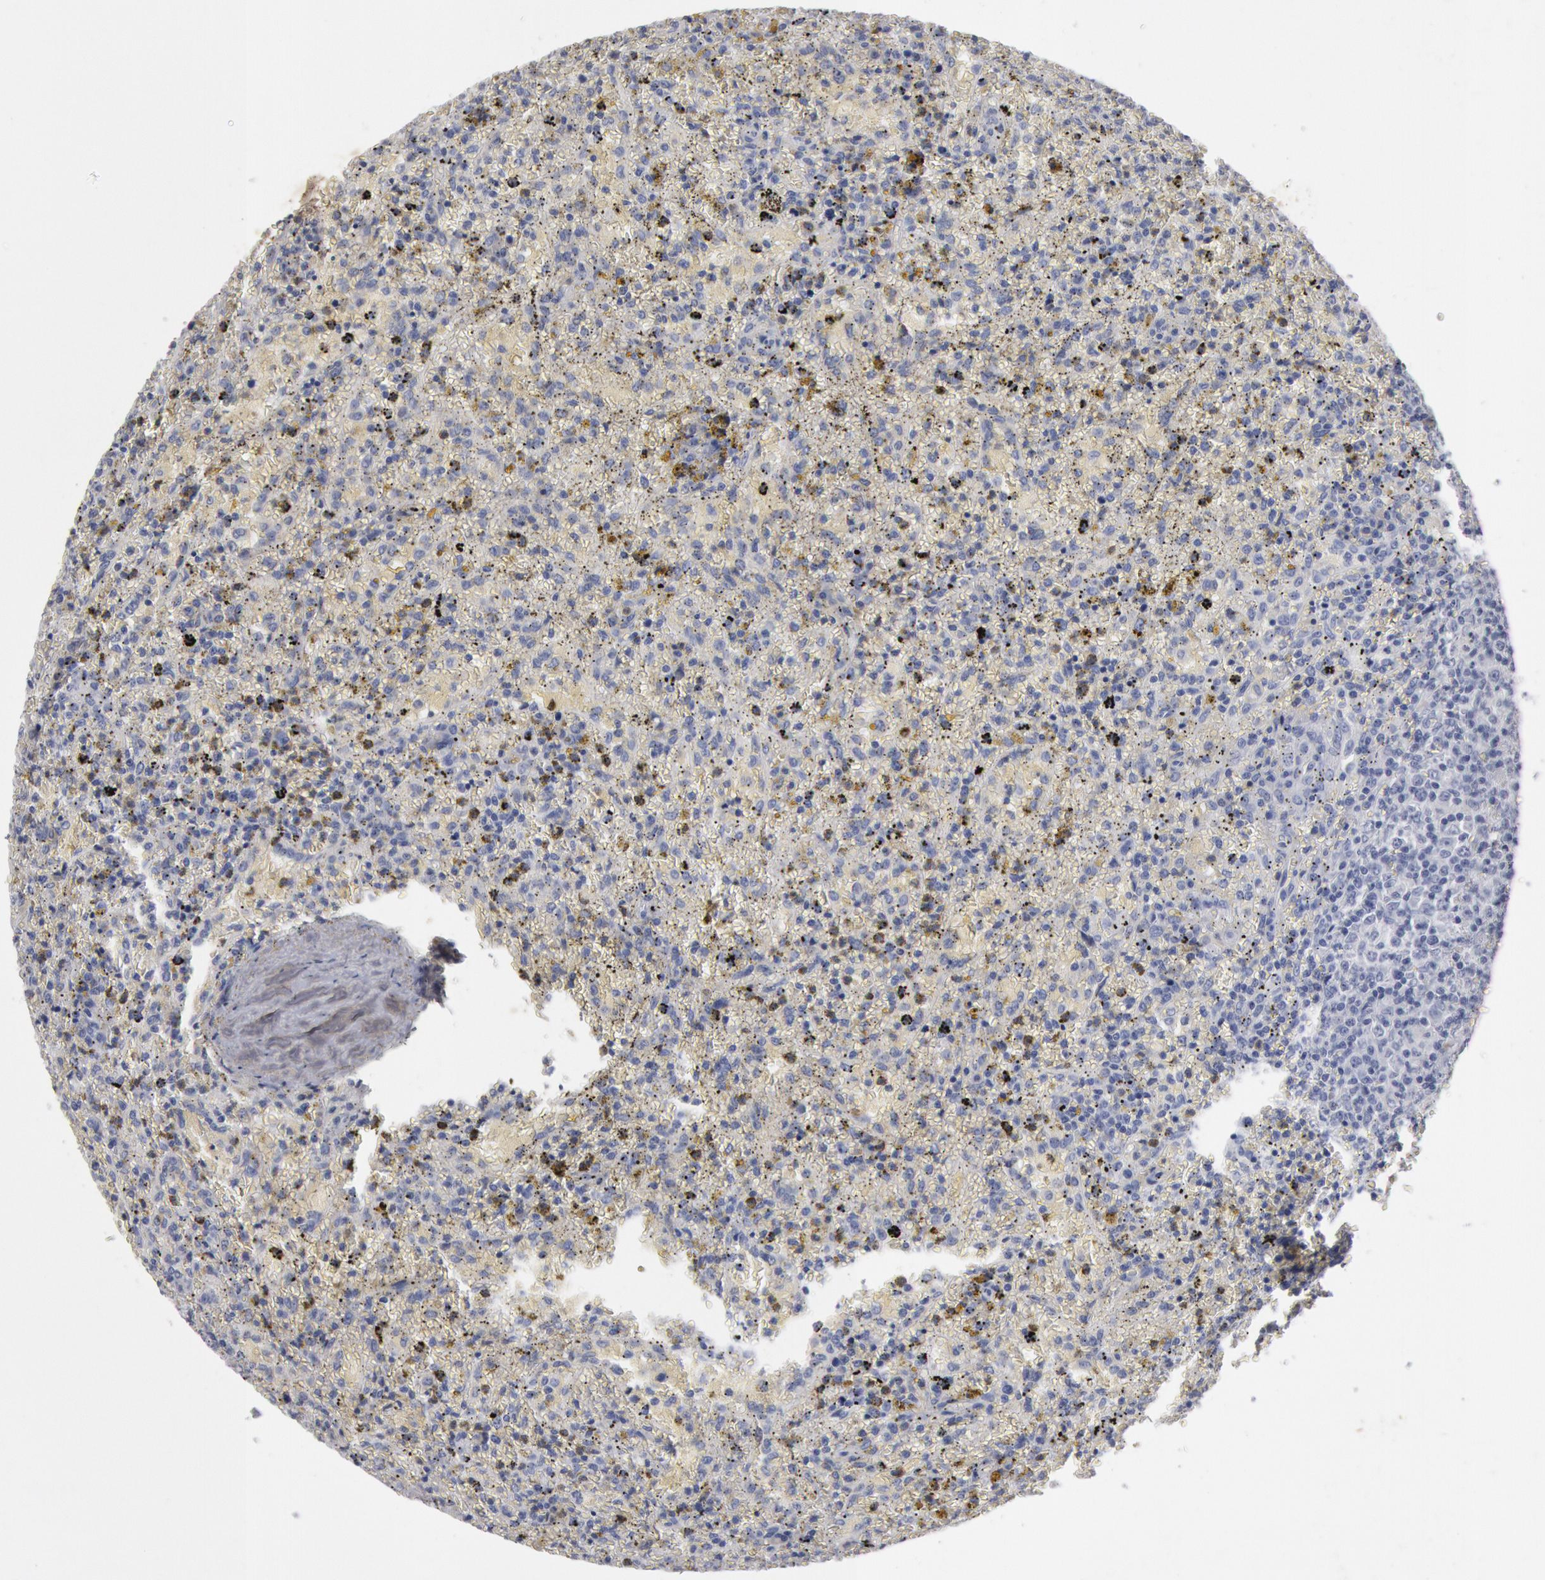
{"staining": {"intensity": "negative", "quantity": "none", "location": "none"}, "tissue": "lymphoma", "cell_type": "Tumor cells", "image_type": "cancer", "snomed": [{"axis": "morphology", "description": "Malignant lymphoma, non-Hodgkin's type, High grade"}, {"axis": "topography", "description": "Spleen"}, {"axis": "topography", "description": "Lymph node"}], "caption": "Tumor cells are negative for brown protein staining in malignant lymphoma, non-Hodgkin's type (high-grade).", "gene": "FOXA2", "patient": {"sex": "female", "age": 70}}